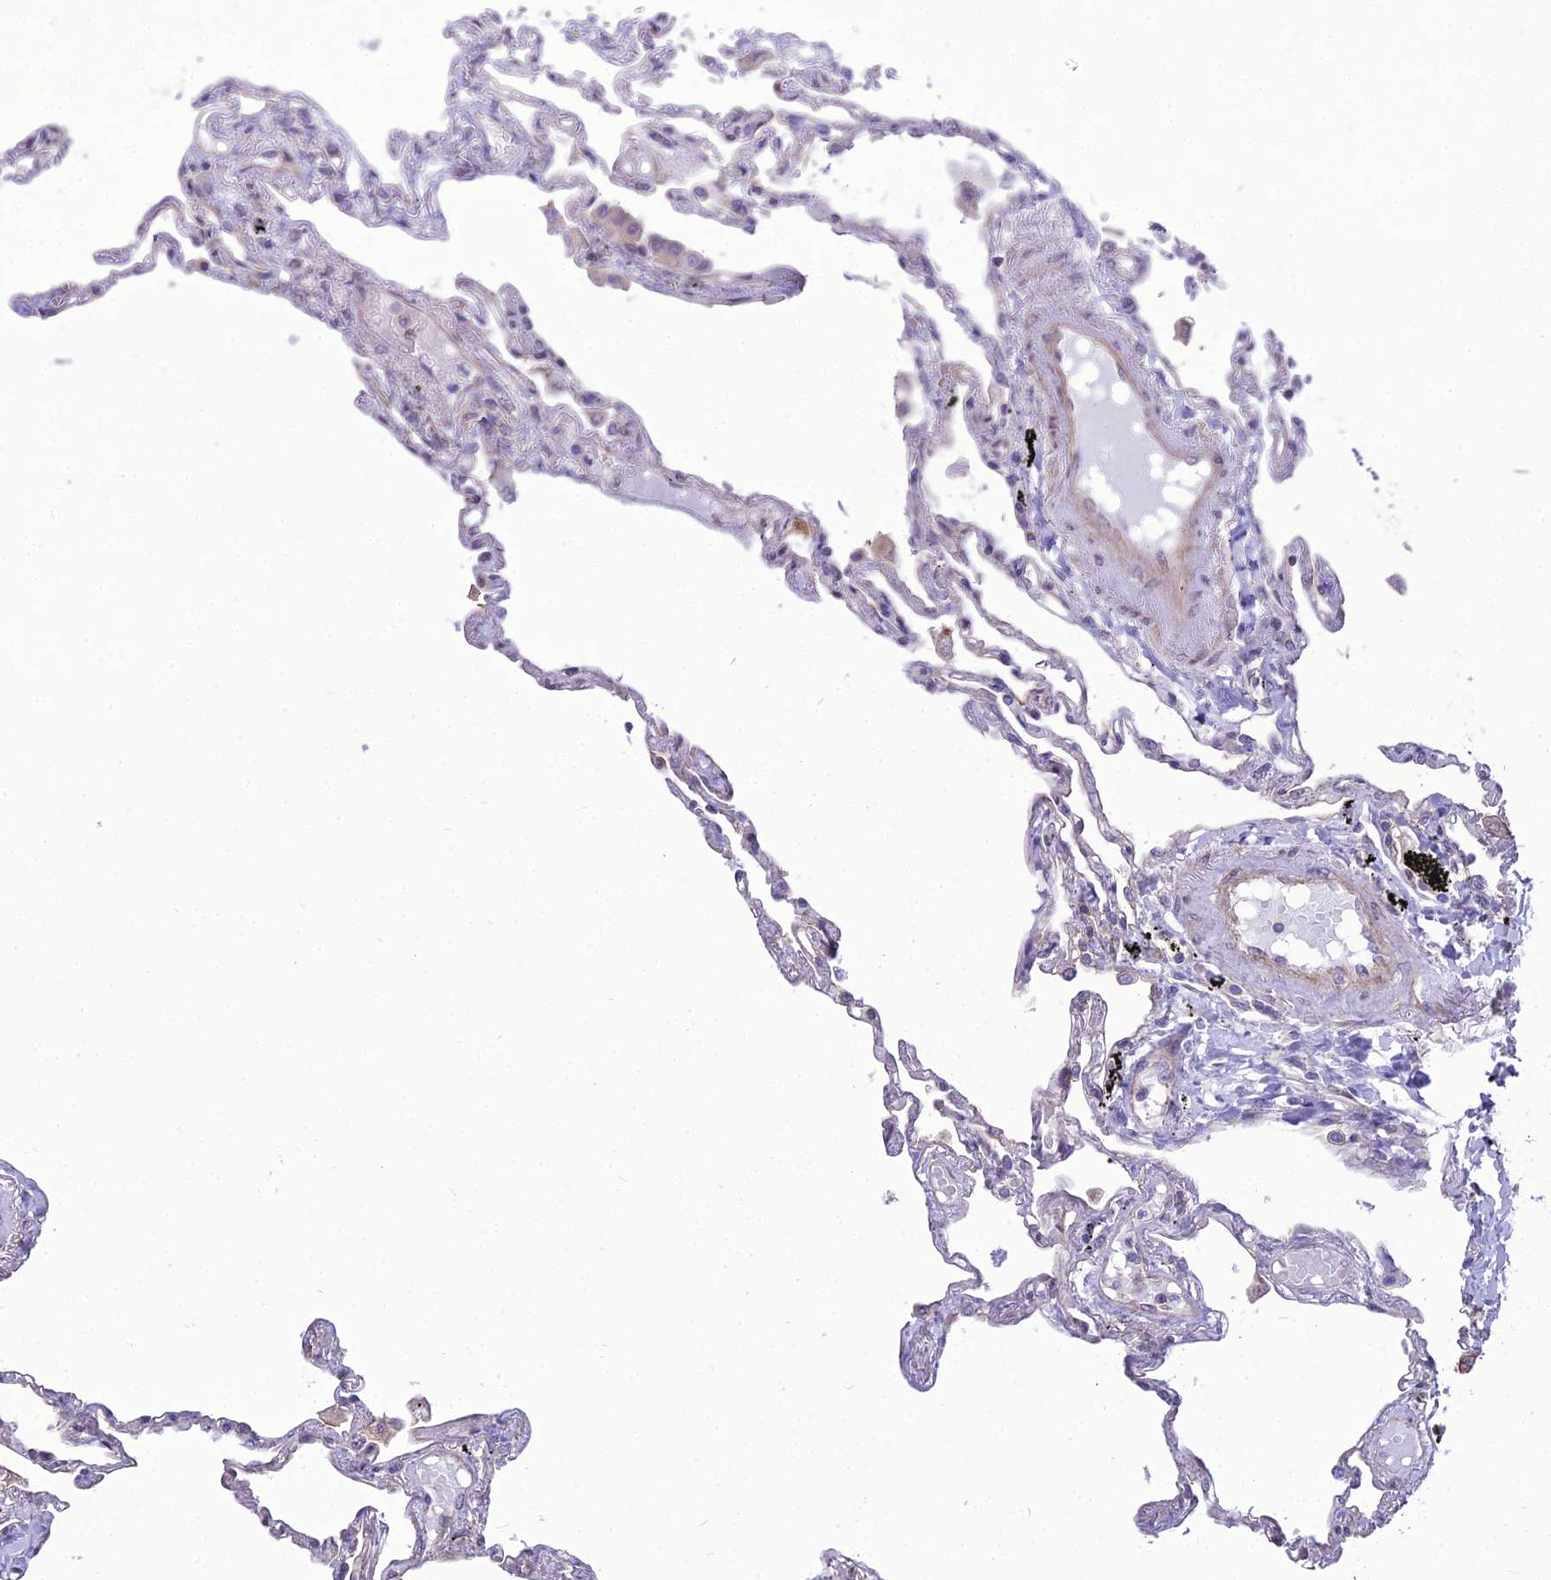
{"staining": {"intensity": "negative", "quantity": "none", "location": "none"}, "tissue": "lung", "cell_type": "Alveolar cells", "image_type": "normal", "snomed": [{"axis": "morphology", "description": "Normal tissue, NOS"}, {"axis": "topography", "description": "Lung"}], "caption": "Protein analysis of benign lung demonstrates no significant staining in alveolar cells. (DAB IHC visualized using brightfield microscopy, high magnification).", "gene": "TSPYL2", "patient": {"sex": "female", "age": 67}}